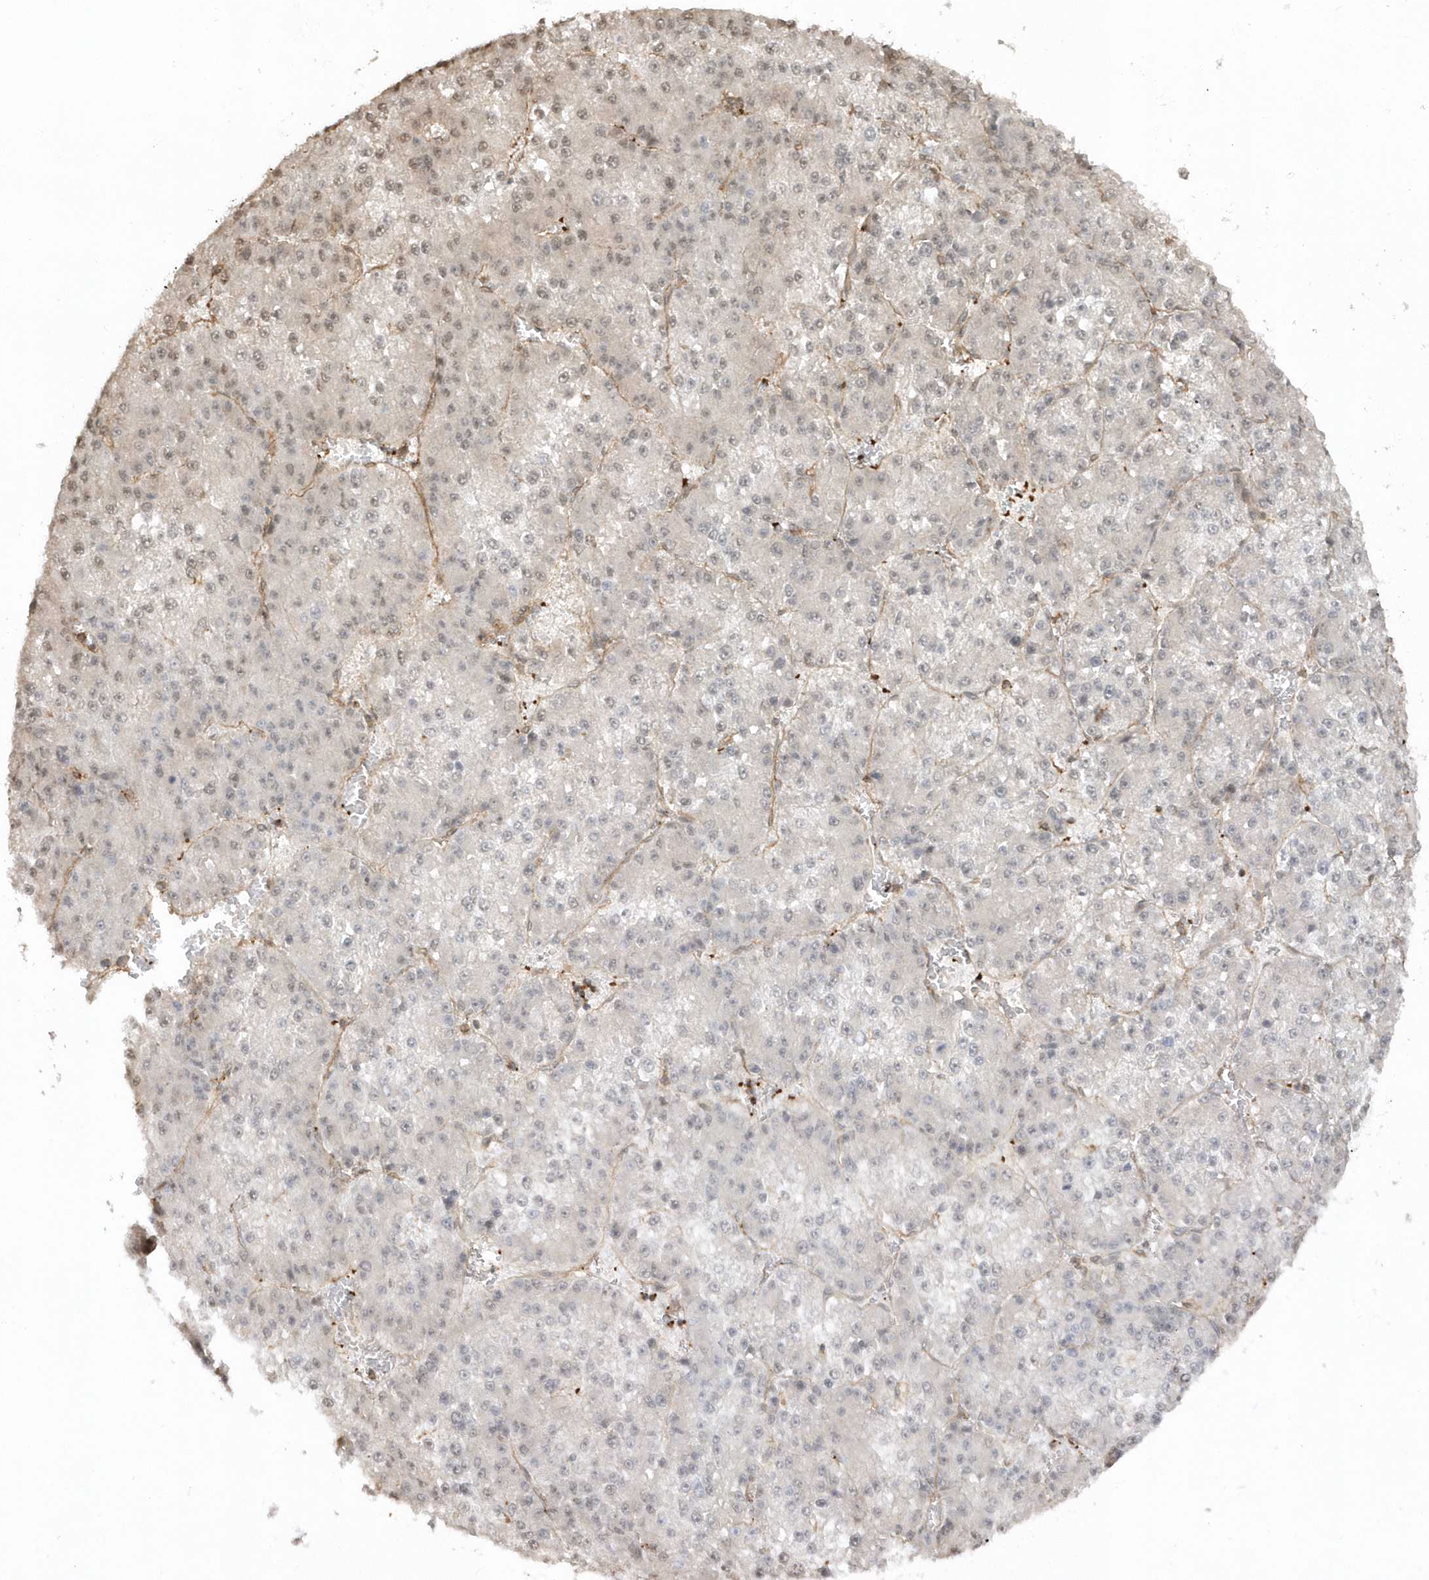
{"staining": {"intensity": "weak", "quantity": "<25%", "location": "nuclear"}, "tissue": "liver cancer", "cell_type": "Tumor cells", "image_type": "cancer", "snomed": [{"axis": "morphology", "description": "Carcinoma, Hepatocellular, NOS"}, {"axis": "topography", "description": "Liver"}], "caption": "A photomicrograph of human liver hepatocellular carcinoma is negative for staining in tumor cells.", "gene": "BSN", "patient": {"sex": "female", "age": 73}}